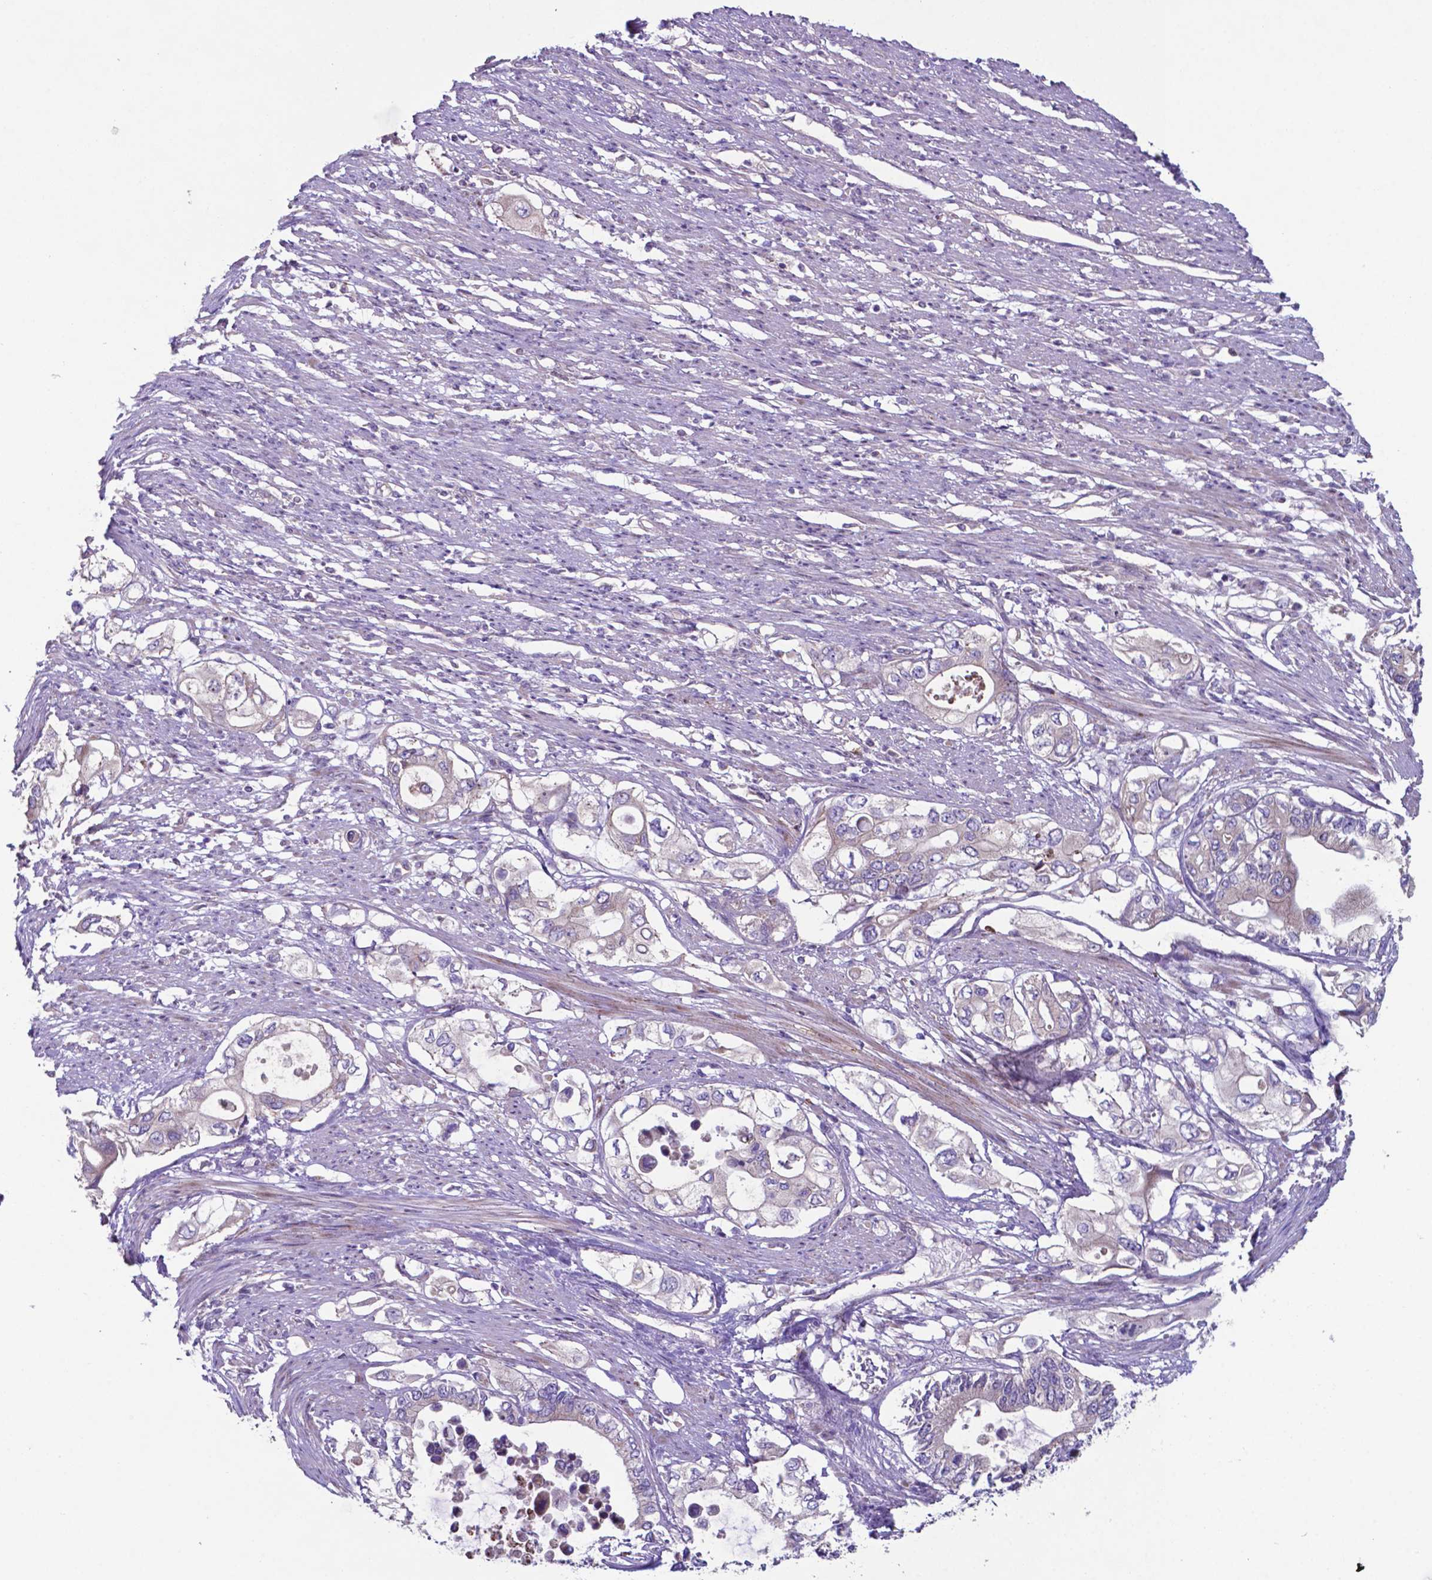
{"staining": {"intensity": "negative", "quantity": "none", "location": "none"}, "tissue": "pancreatic cancer", "cell_type": "Tumor cells", "image_type": "cancer", "snomed": [{"axis": "morphology", "description": "Adenocarcinoma, NOS"}, {"axis": "topography", "description": "Pancreas"}], "caption": "The histopathology image exhibits no staining of tumor cells in pancreatic cancer (adenocarcinoma).", "gene": "TYRO3", "patient": {"sex": "female", "age": 63}}